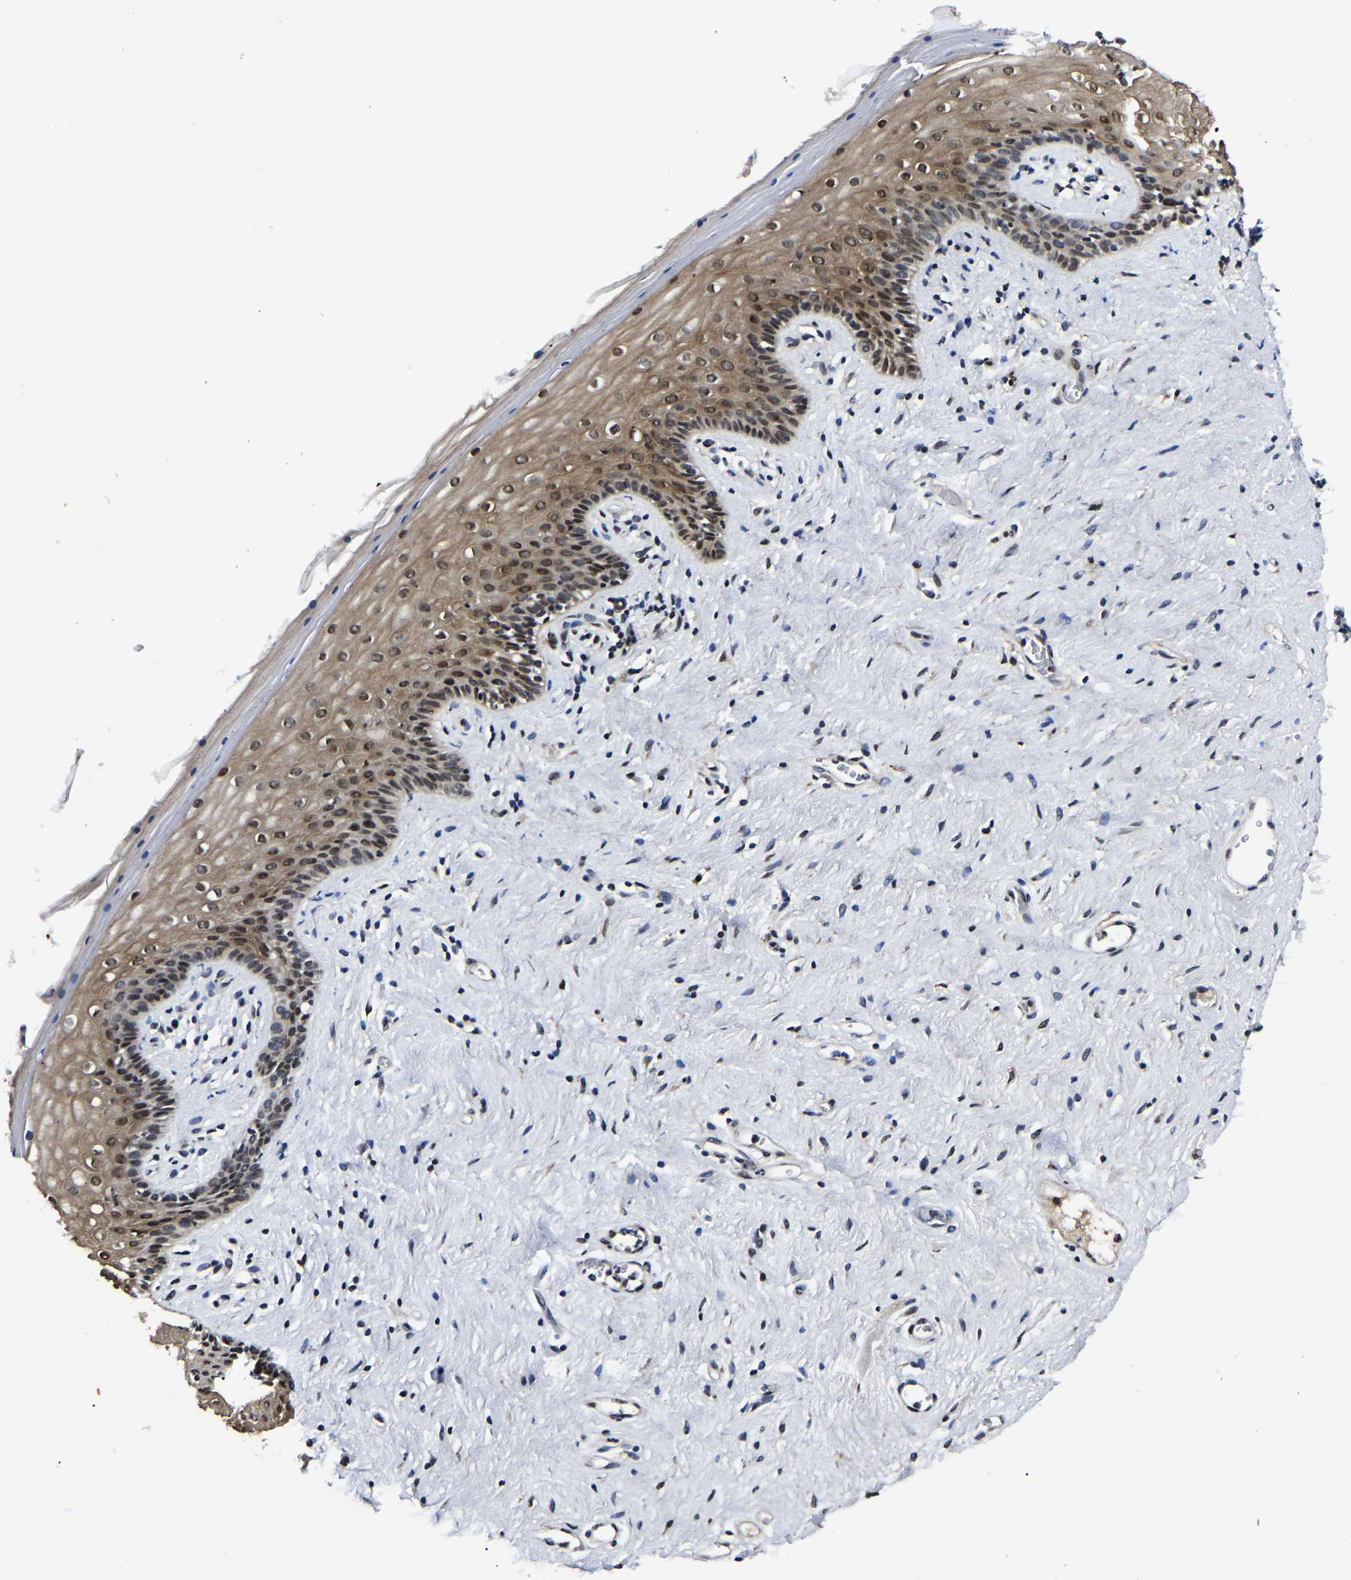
{"staining": {"intensity": "moderate", "quantity": ">75%", "location": "cytoplasmic/membranous,nuclear"}, "tissue": "vagina", "cell_type": "Squamous epithelial cells", "image_type": "normal", "snomed": [{"axis": "morphology", "description": "Normal tissue, NOS"}, {"axis": "topography", "description": "Vagina"}], "caption": "Benign vagina reveals moderate cytoplasmic/membranous,nuclear staining in about >75% of squamous epithelial cells The staining was performed using DAB to visualize the protein expression in brown, while the nuclei were stained in blue with hematoxylin (Magnification: 20x)..", "gene": "TRIM35", "patient": {"sex": "female", "age": 44}}